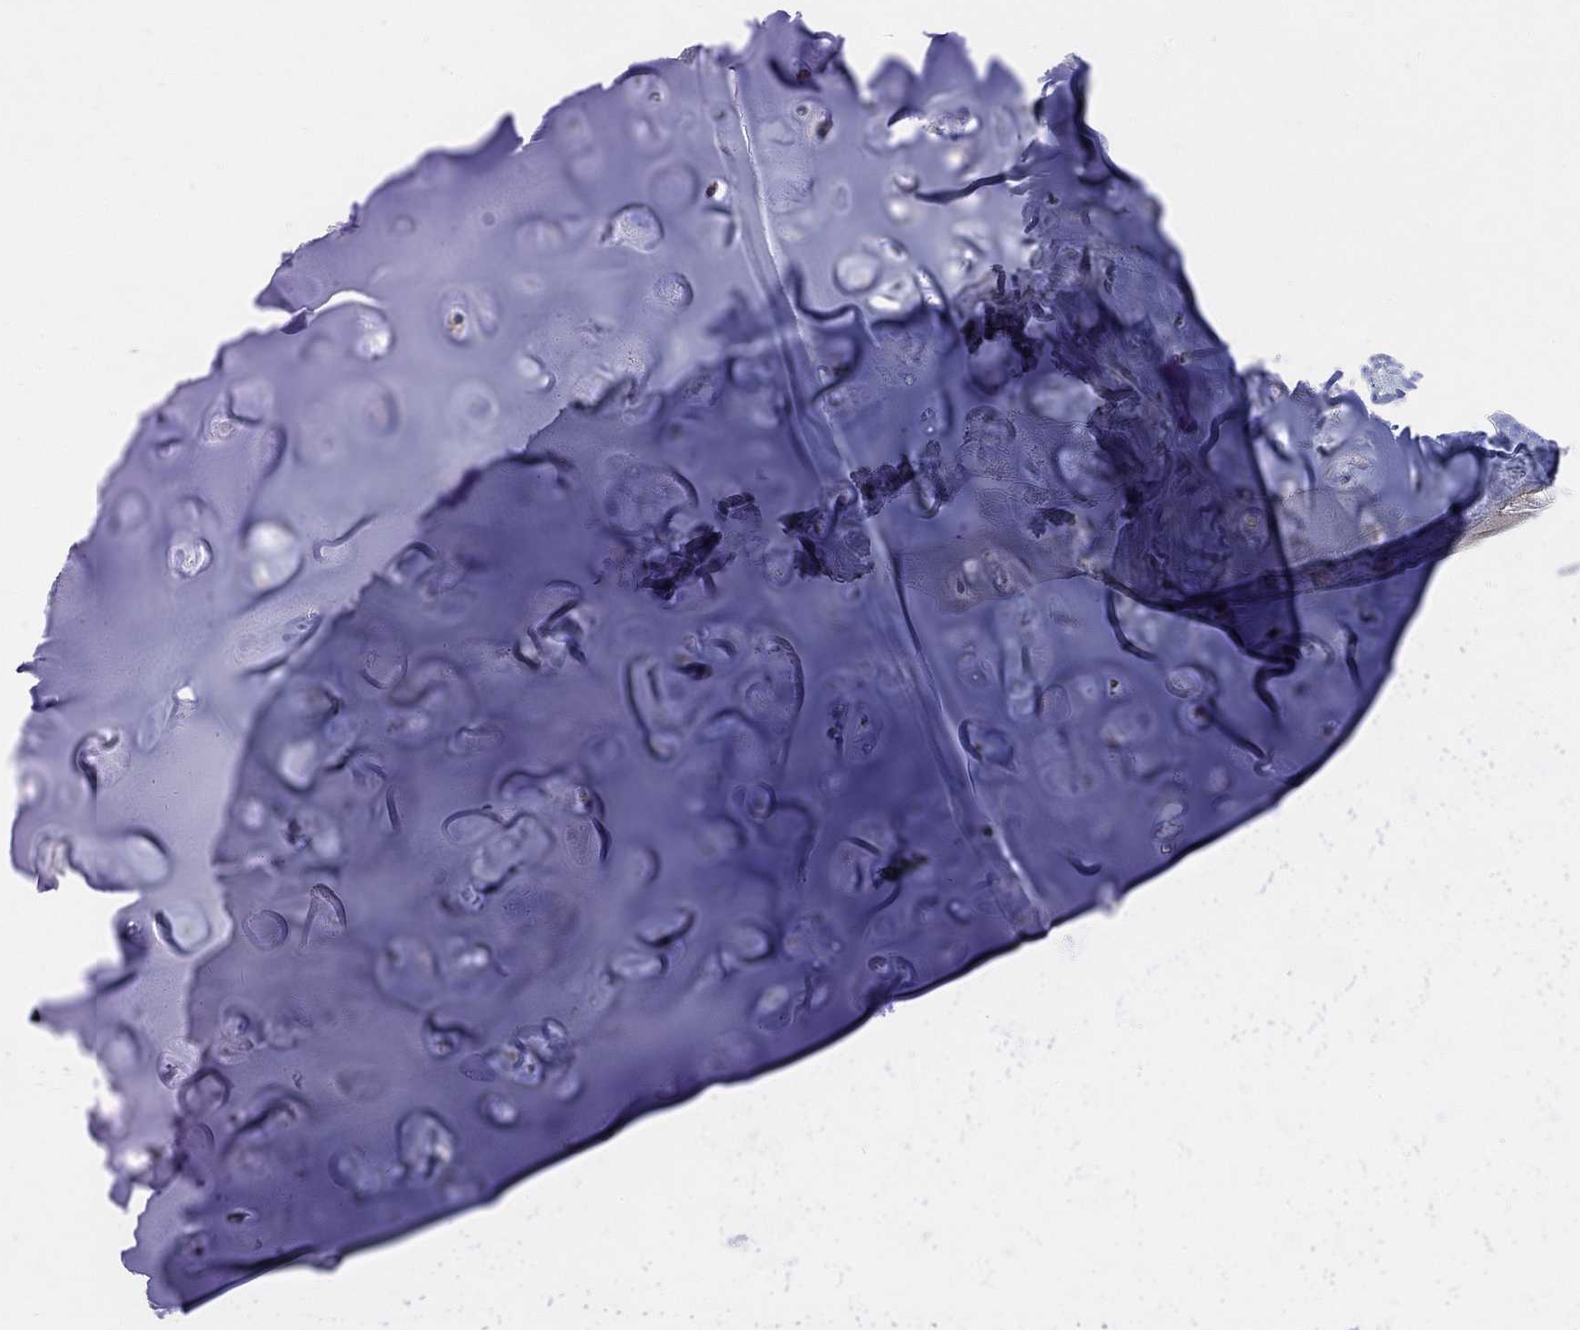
{"staining": {"intensity": "negative", "quantity": "none", "location": "none"}, "tissue": "adipose tissue", "cell_type": "Adipocytes", "image_type": "normal", "snomed": [{"axis": "morphology", "description": "Normal tissue, NOS"}, {"axis": "topography", "description": "Cartilage tissue"}], "caption": "DAB immunohistochemical staining of benign adipose tissue shows no significant expression in adipocytes. (DAB (3,3'-diaminobenzidine) immunohistochemistry with hematoxylin counter stain).", "gene": "HCRTR1", "patient": {"sex": "male", "age": 62}}